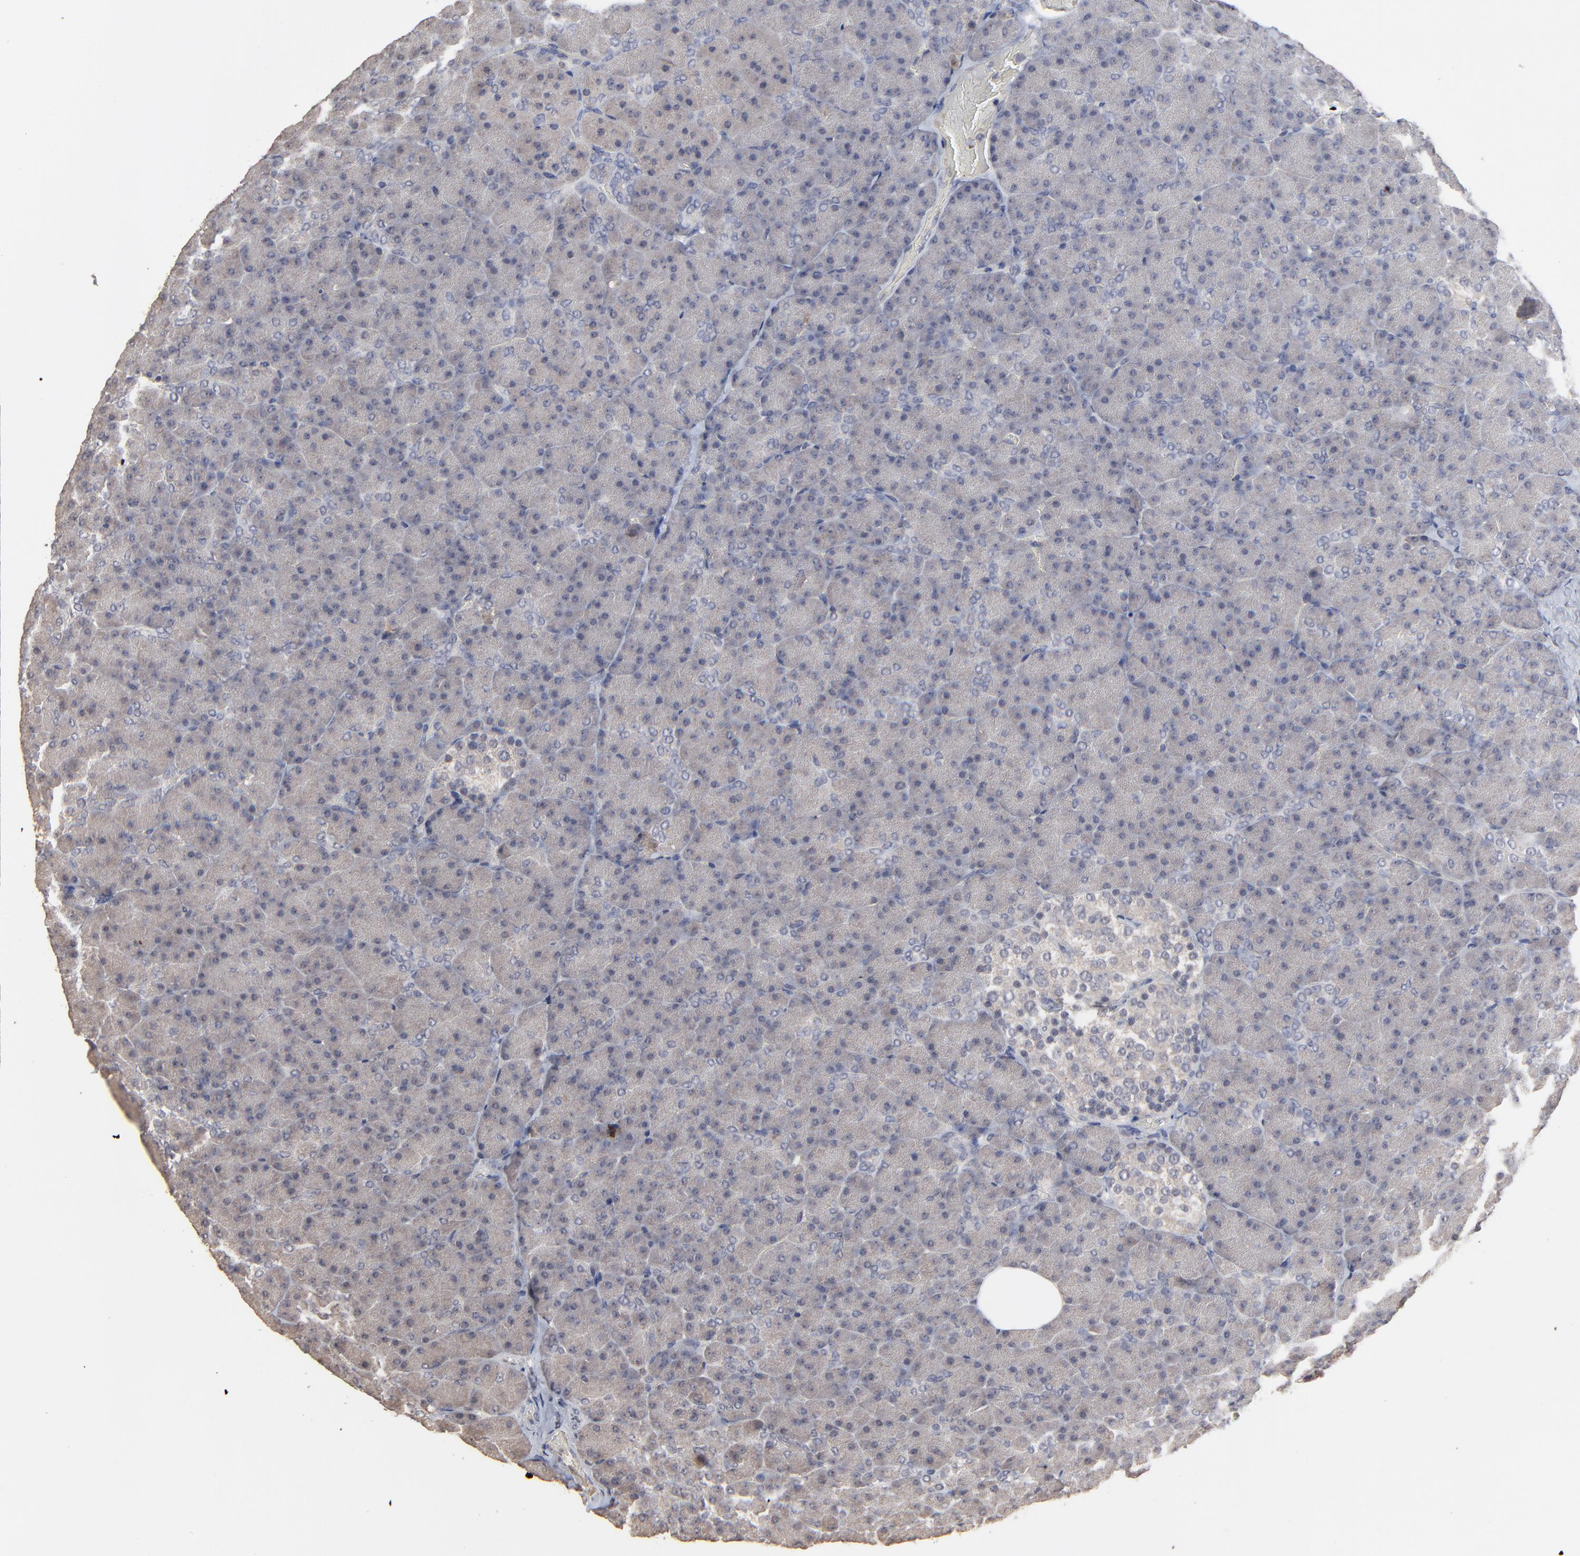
{"staining": {"intensity": "strong", "quantity": "<25%", "location": "cytoplasmic/membranous"}, "tissue": "pancreas", "cell_type": "Exocrine glandular cells", "image_type": "normal", "snomed": [{"axis": "morphology", "description": "Normal tissue, NOS"}, {"axis": "topography", "description": "Pancreas"}], "caption": "This image reveals normal pancreas stained with IHC to label a protein in brown. The cytoplasmic/membranous of exocrine glandular cells show strong positivity for the protein. Nuclei are counter-stained blue.", "gene": "VPREB3", "patient": {"sex": "female", "age": 35}}